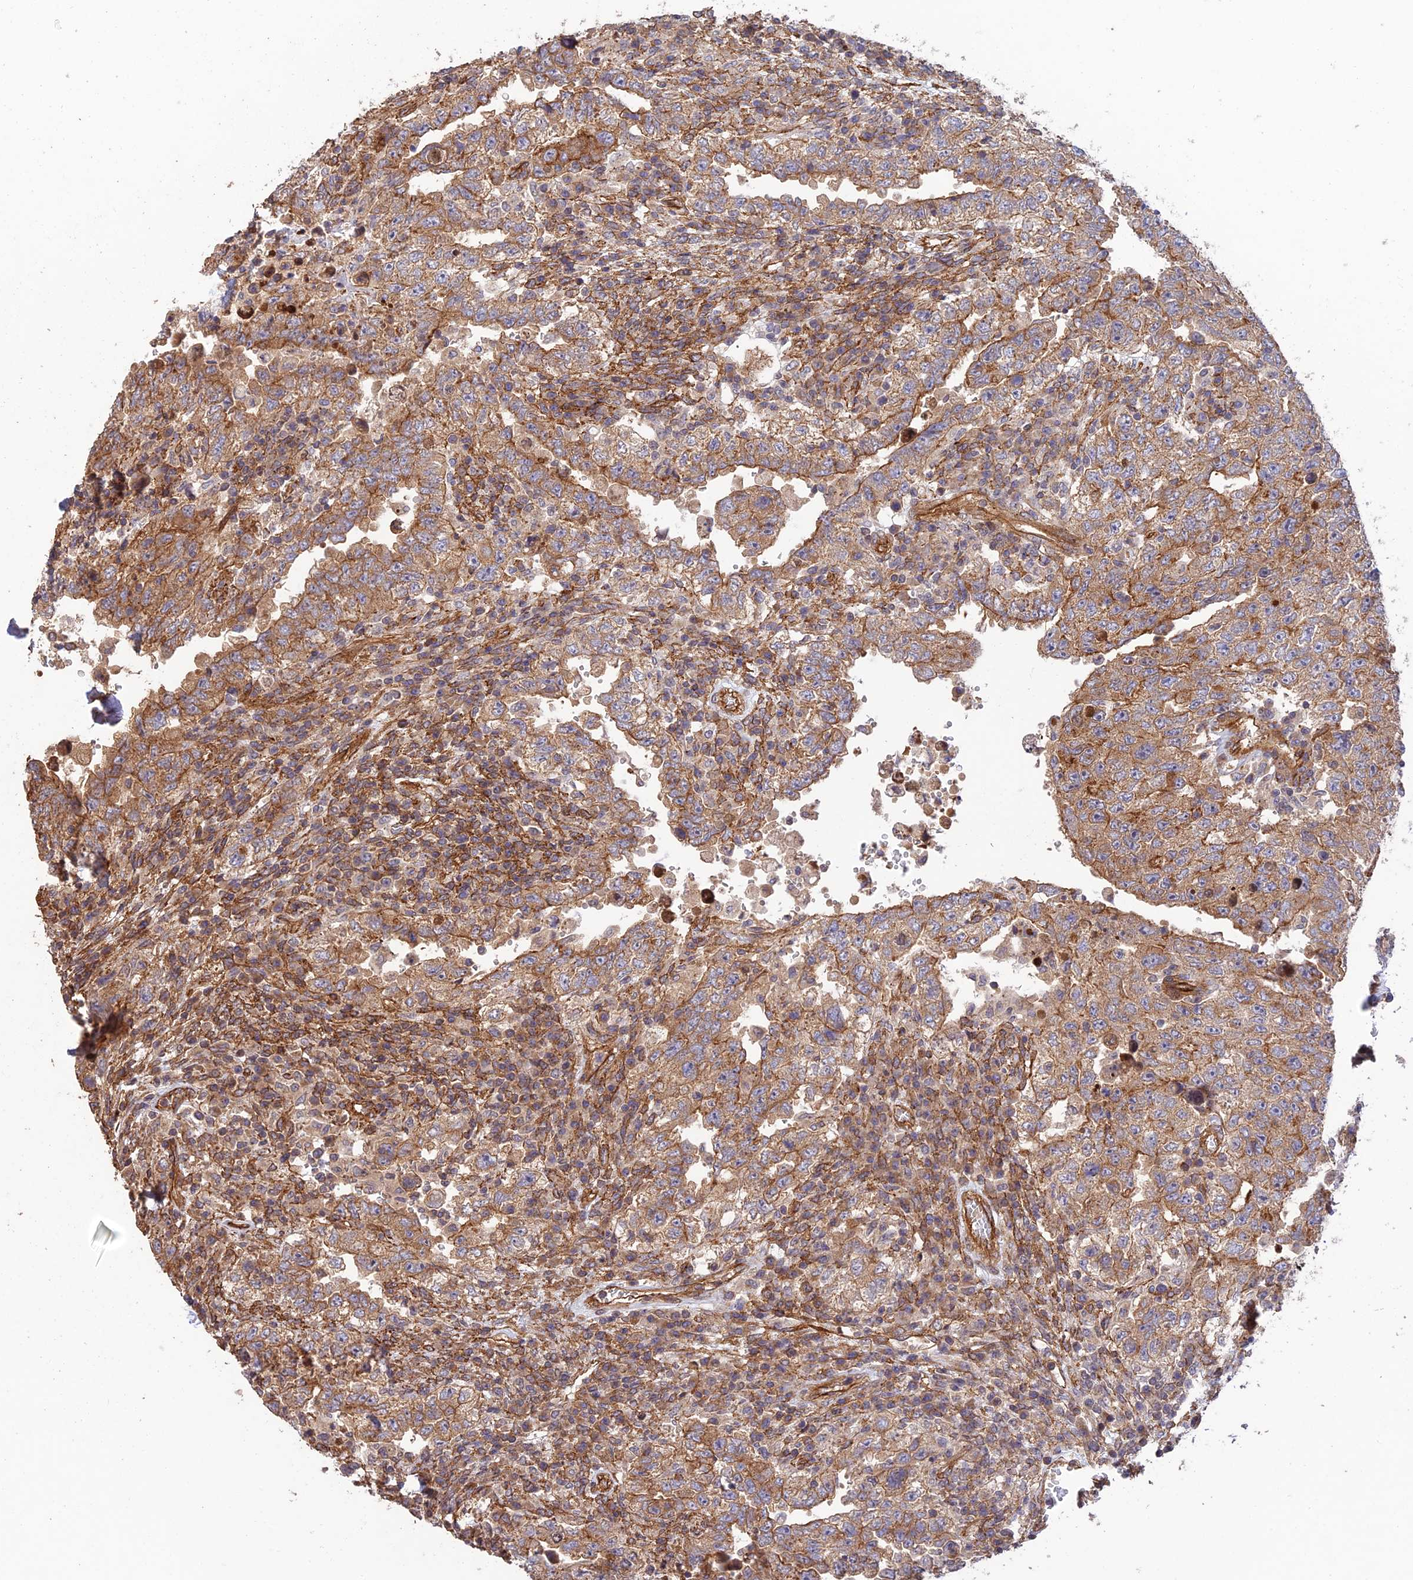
{"staining": {"intensity": "moderate", "quantity": ">75%", "location": "cytoplasmic/membranous"}, "tissue": "testis cancer", "cell_type": "Tumor cells", "image_type": "cancer", "snomed": [{"axis": "morphology", "description": "Carcinoma, Embryonal, NOS"}, {"axis": "topography", "description": "Testis"}], "caption": "High-magnification brightfield microscopy of testis embryonal carcinoma stained with DAB (3,3'-diaminobenzidine) (brown) and counterstained with hematoxylin (blue). tumor cells exhibit moderate cytoplasmic/membranous staining is present in approximately>75% of cells. (Brightfield microscopy of DAB IHC at high magnification).", "gene": "HOMER2", "patient": {"sex": "male", "age": 26}}